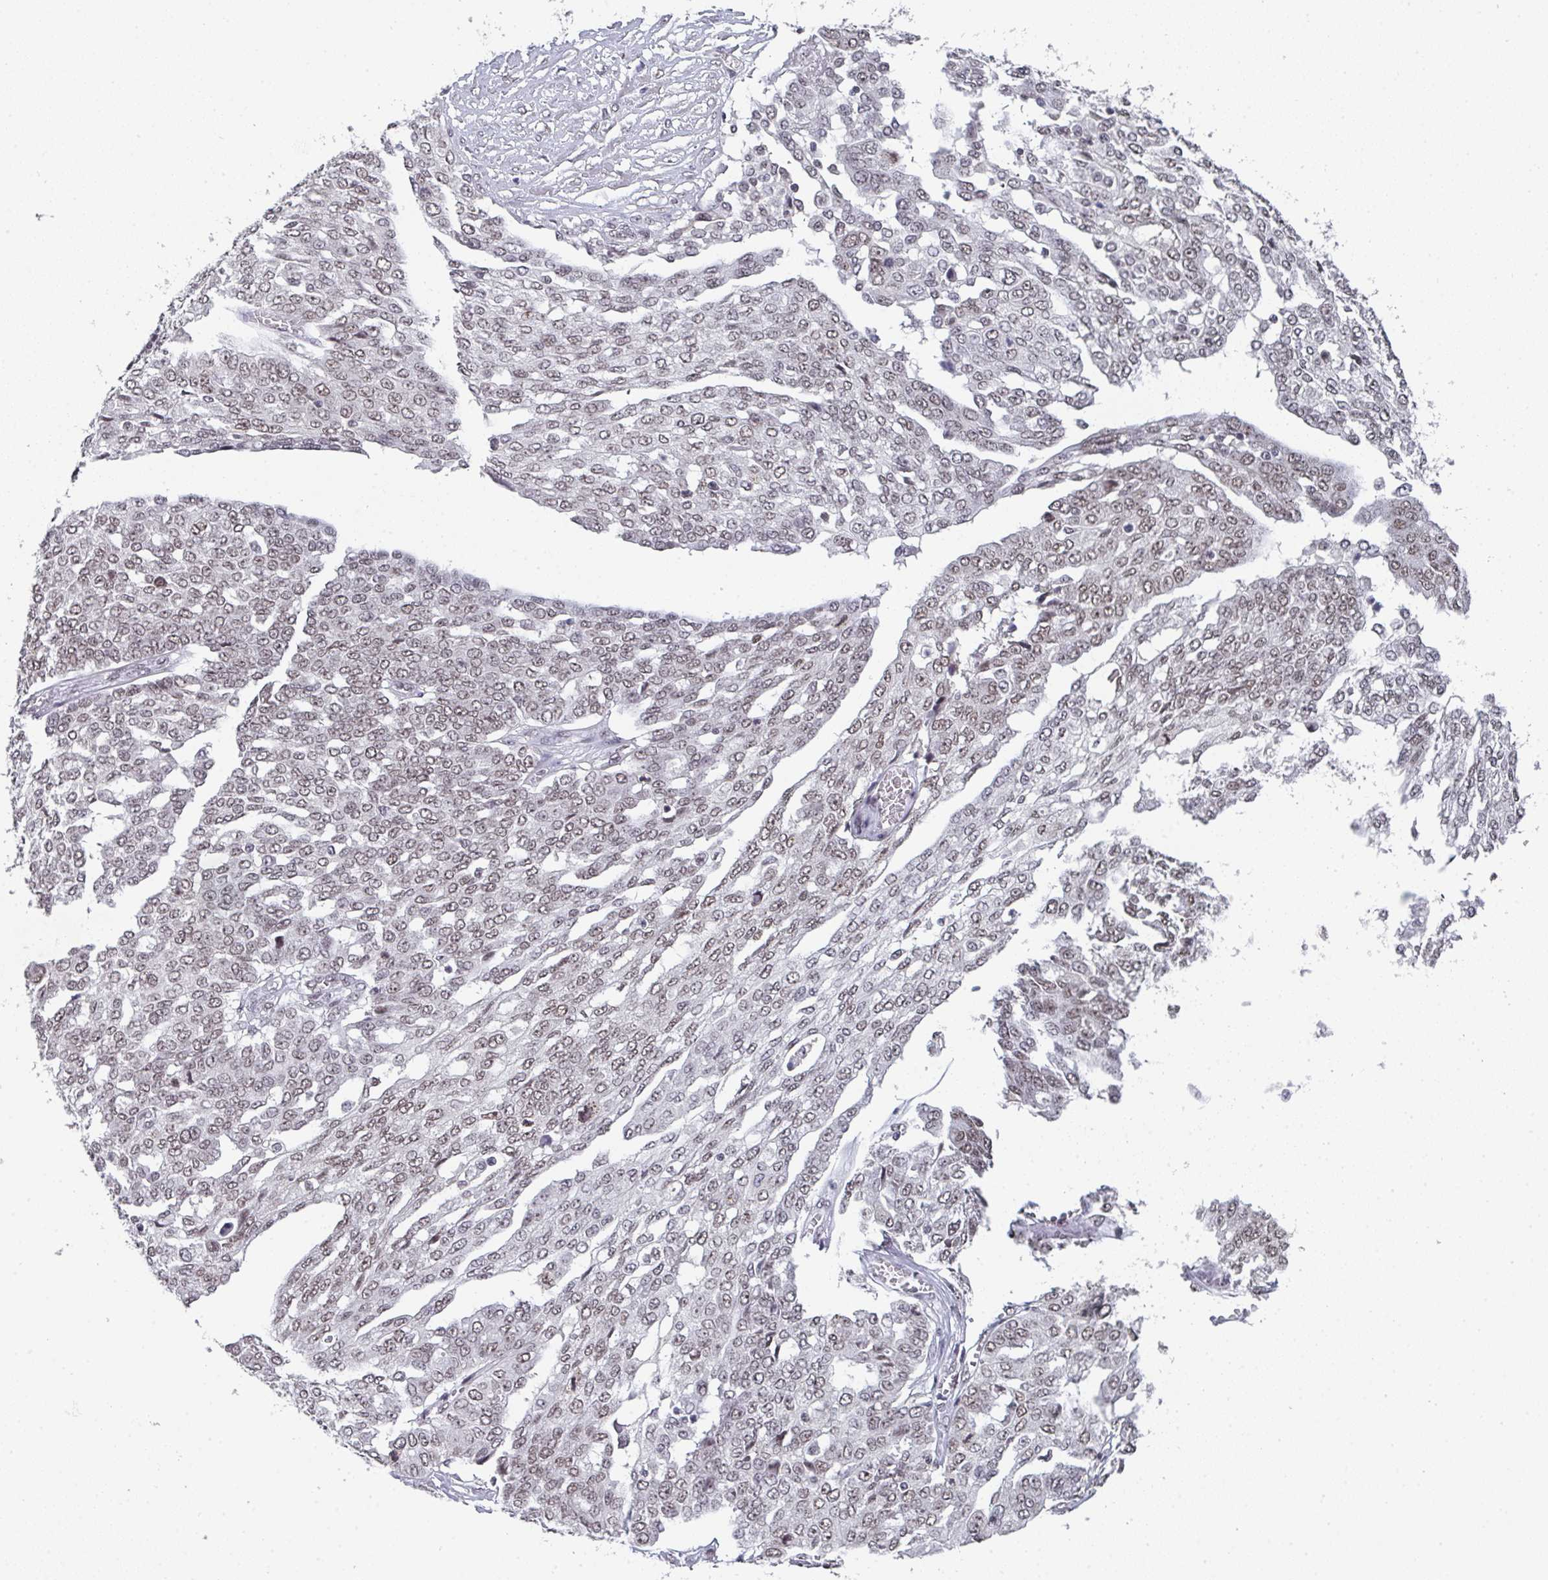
{"staining": {"intensity": "weak", "quantity": ">75%", "location": "nuclear"}, "tissue": "ovarian cancer", "cell_type": "Tumor cells", "image_type": "cancer", "snomed": [{"axis": "morphology", "description": "Cystadenocarcinoma, serous, NOS"}, {"axis": "topography", "description": "Soft tissue"}, {"axis": "topography", "description": "Ovary"}], "caption": "A micrograph showing weak nuclear positivity in about >75% of tumor cells in ovarian cancer, as visualized by brown immunohistochemical staining.", "gene": "DKC1", "patient": {"sex": "female", "age": 57}}